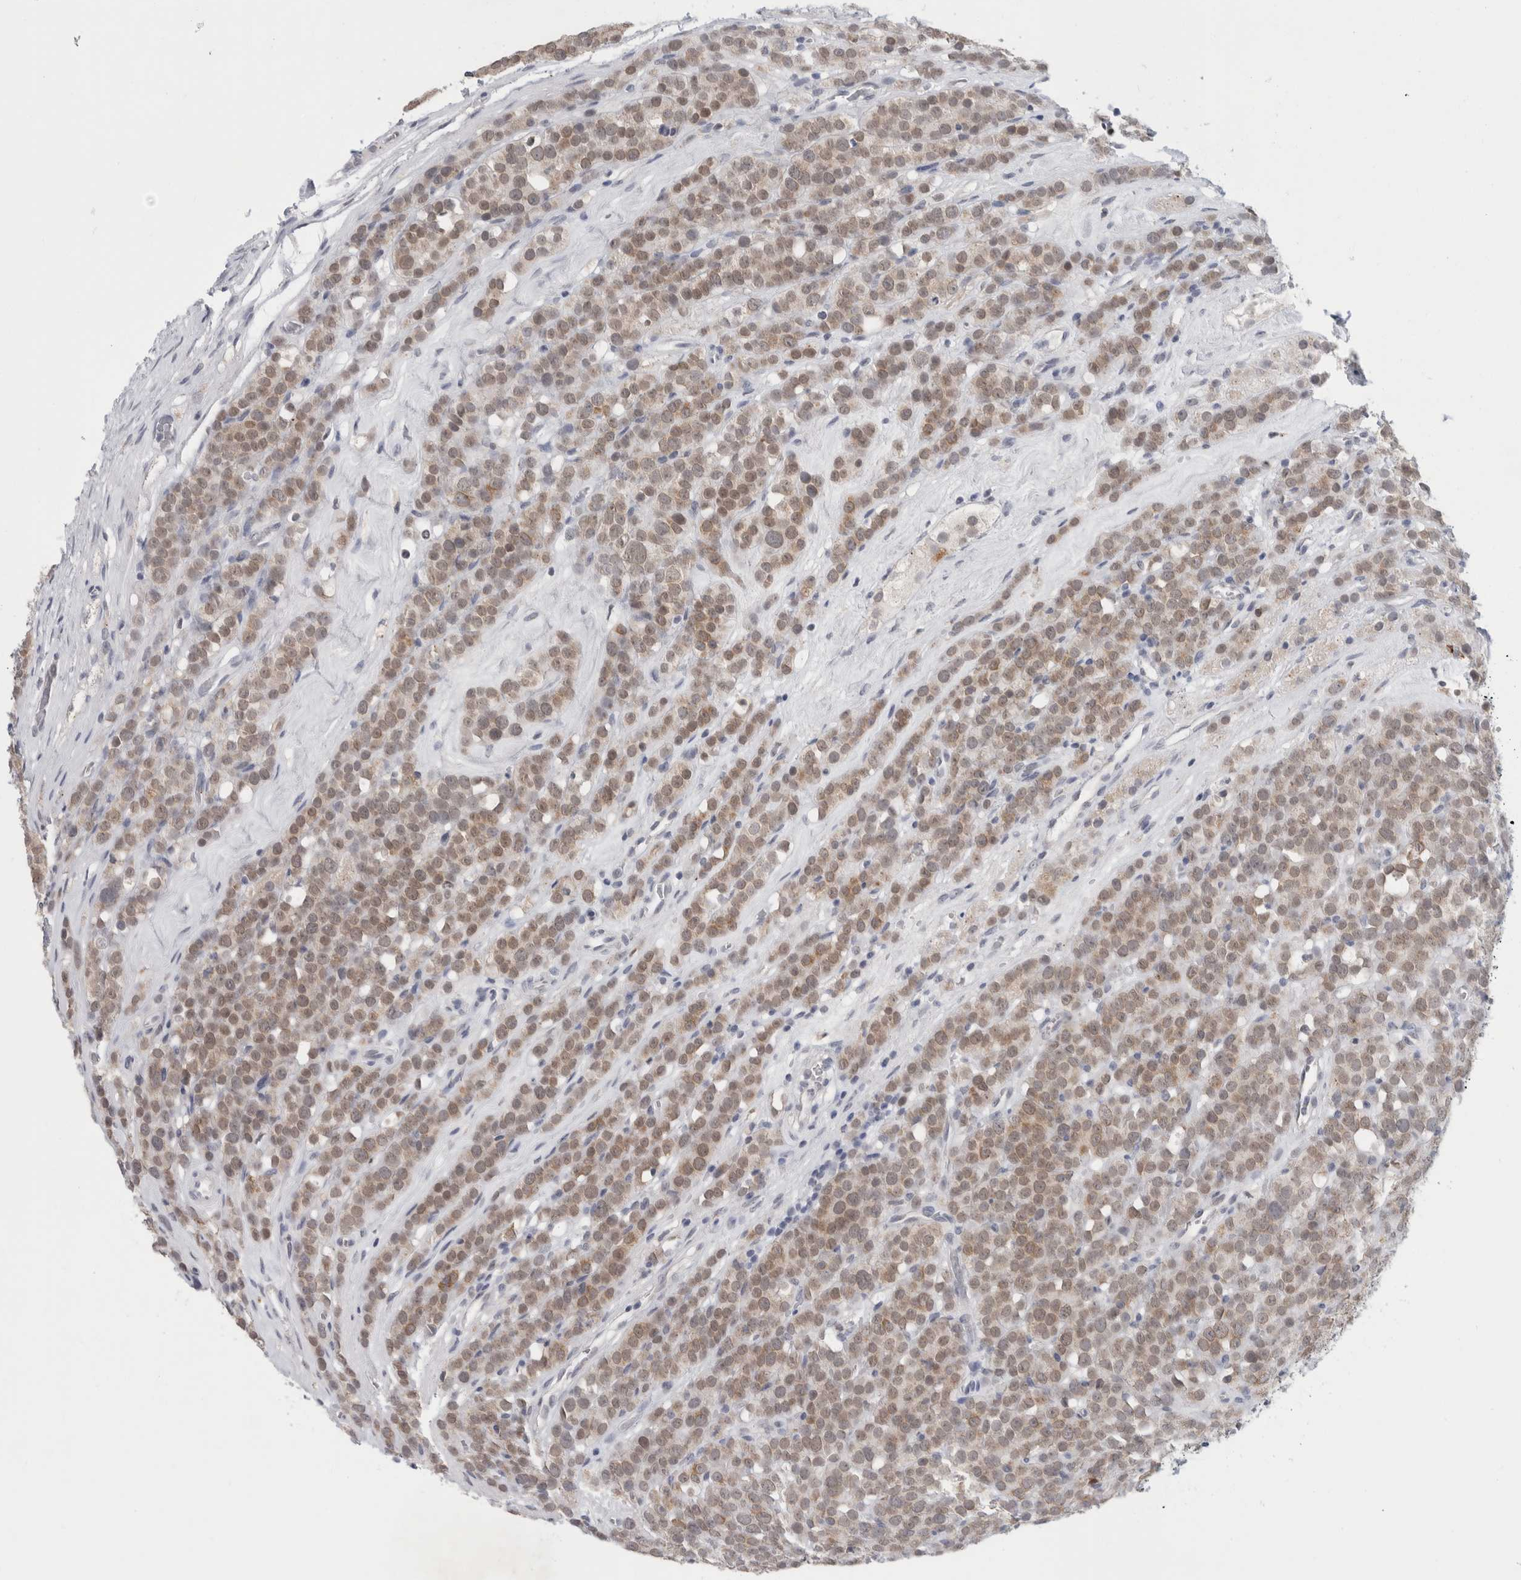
{"staining": {"intensity": "weak", "quantity": ">75%", "location": "cytoplasmic/membranous,nuclear"}, "tissue": "testis cancer", "cell_type": "Tumor cells", "image_type": "cancer", "snomed": [{"axis": "morphology", "description": "Seminoma, NOS"}, {"axis": "topography", "description": "Testis"}], "caption": "IHC (DAB (3,3'-diaminobenzidine)) staining of testis cancer displays weak cytoplasmic/membranous and nuclear protein positivity in about >75% of tumor cells.", "gene": "NIPA1", "patient": {"sex": "male", "age": 71}}